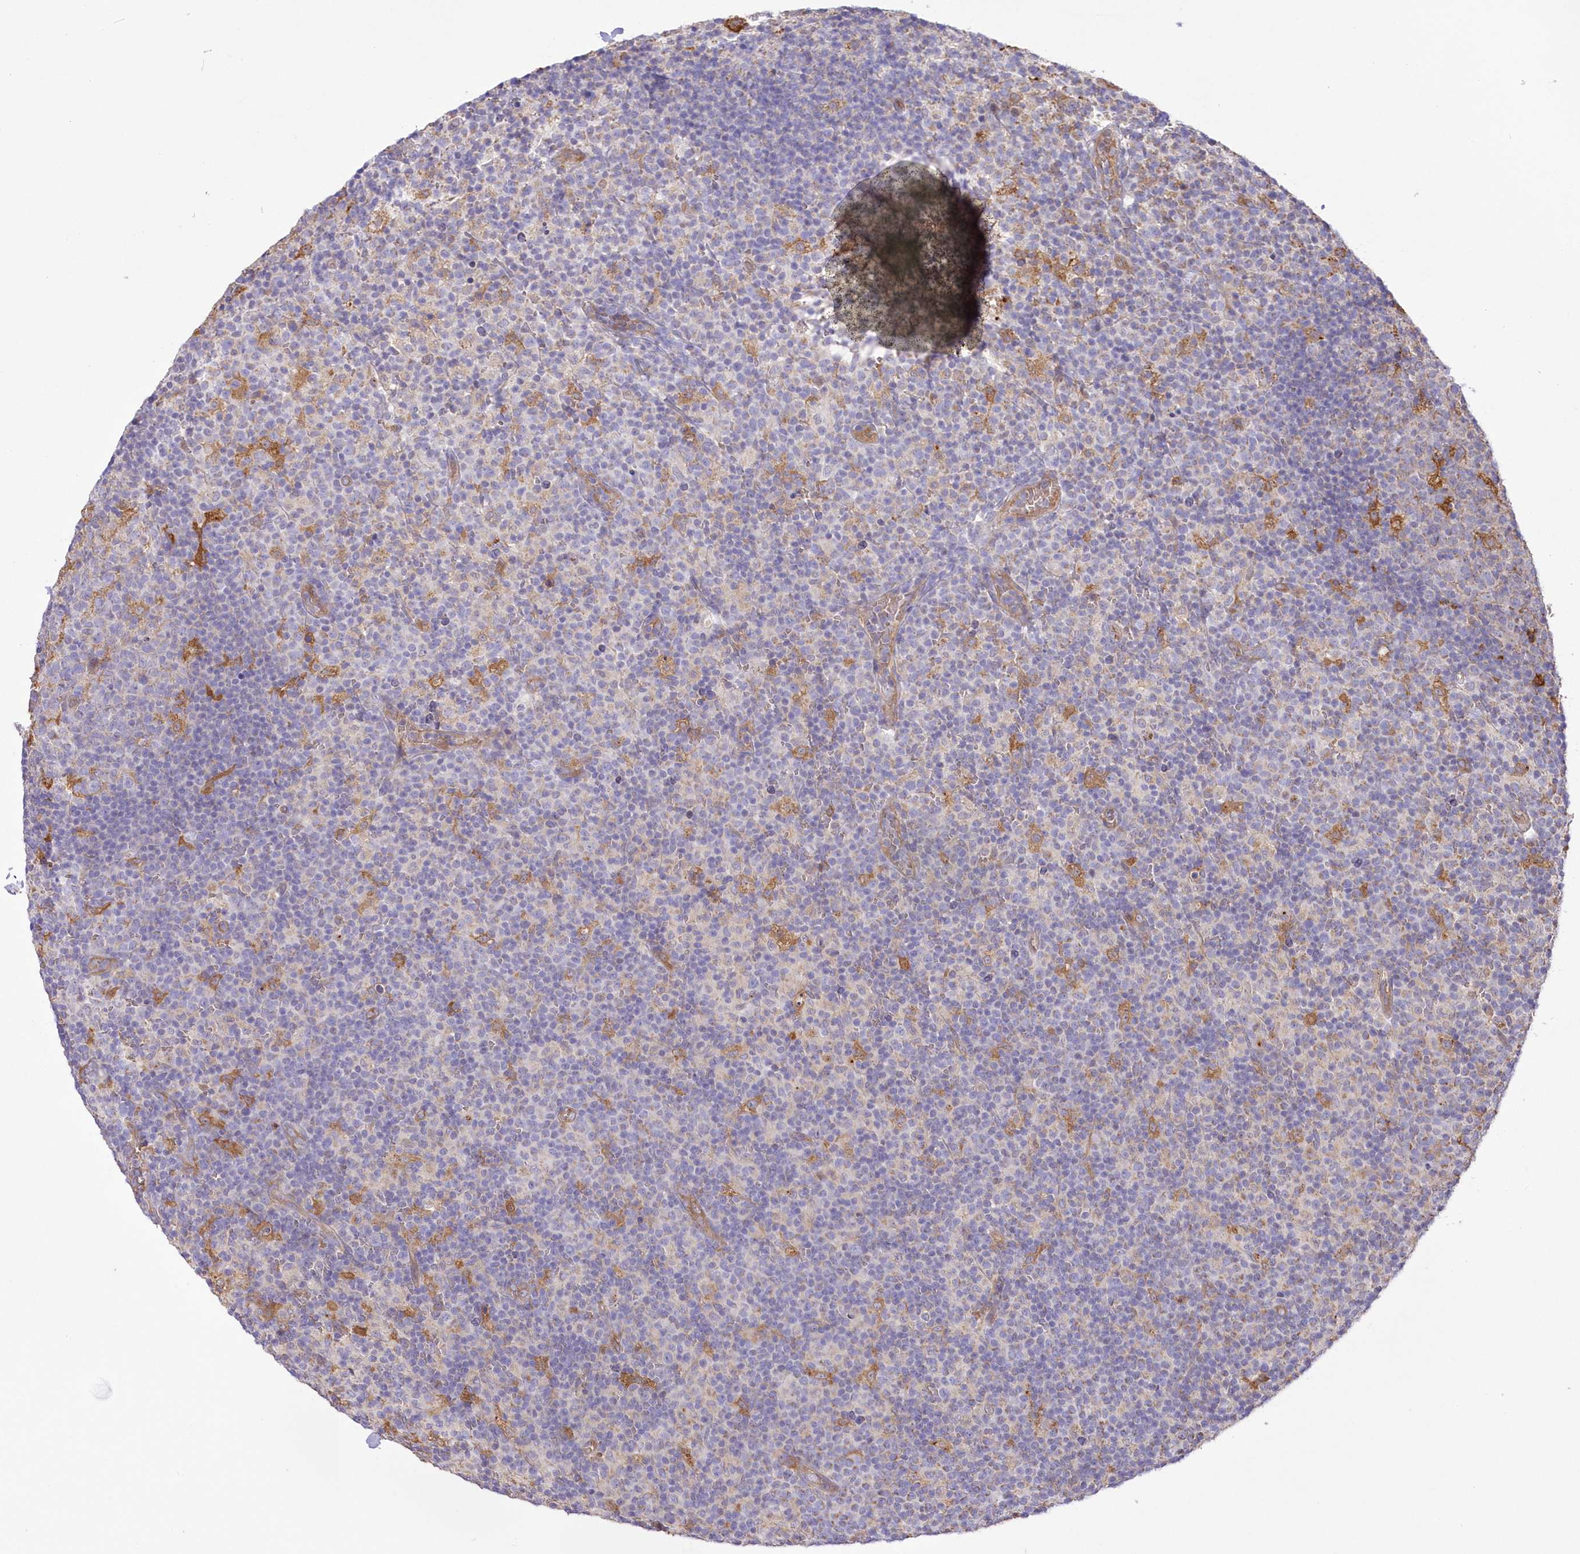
{"staining": {"intensity": "negative", "quantity": "none", "location": "none"}, "tissue": "lymph node", "cell_type": "Germinal center cells", "image_type": "normal", "snomed": [{"axis": "morphology", "description": "Normal tissue, NOS"}, {"axis": "morphology", "description": "Inflammation, NOS"}, {"axis": "topography", "description": "Lymph node"}], "caption": "The photomicrograph reveals no staining of germinal center cells in benign lymph node.", "gene": "FCHO2", "patient": {"sex": "male", "age": 55}}